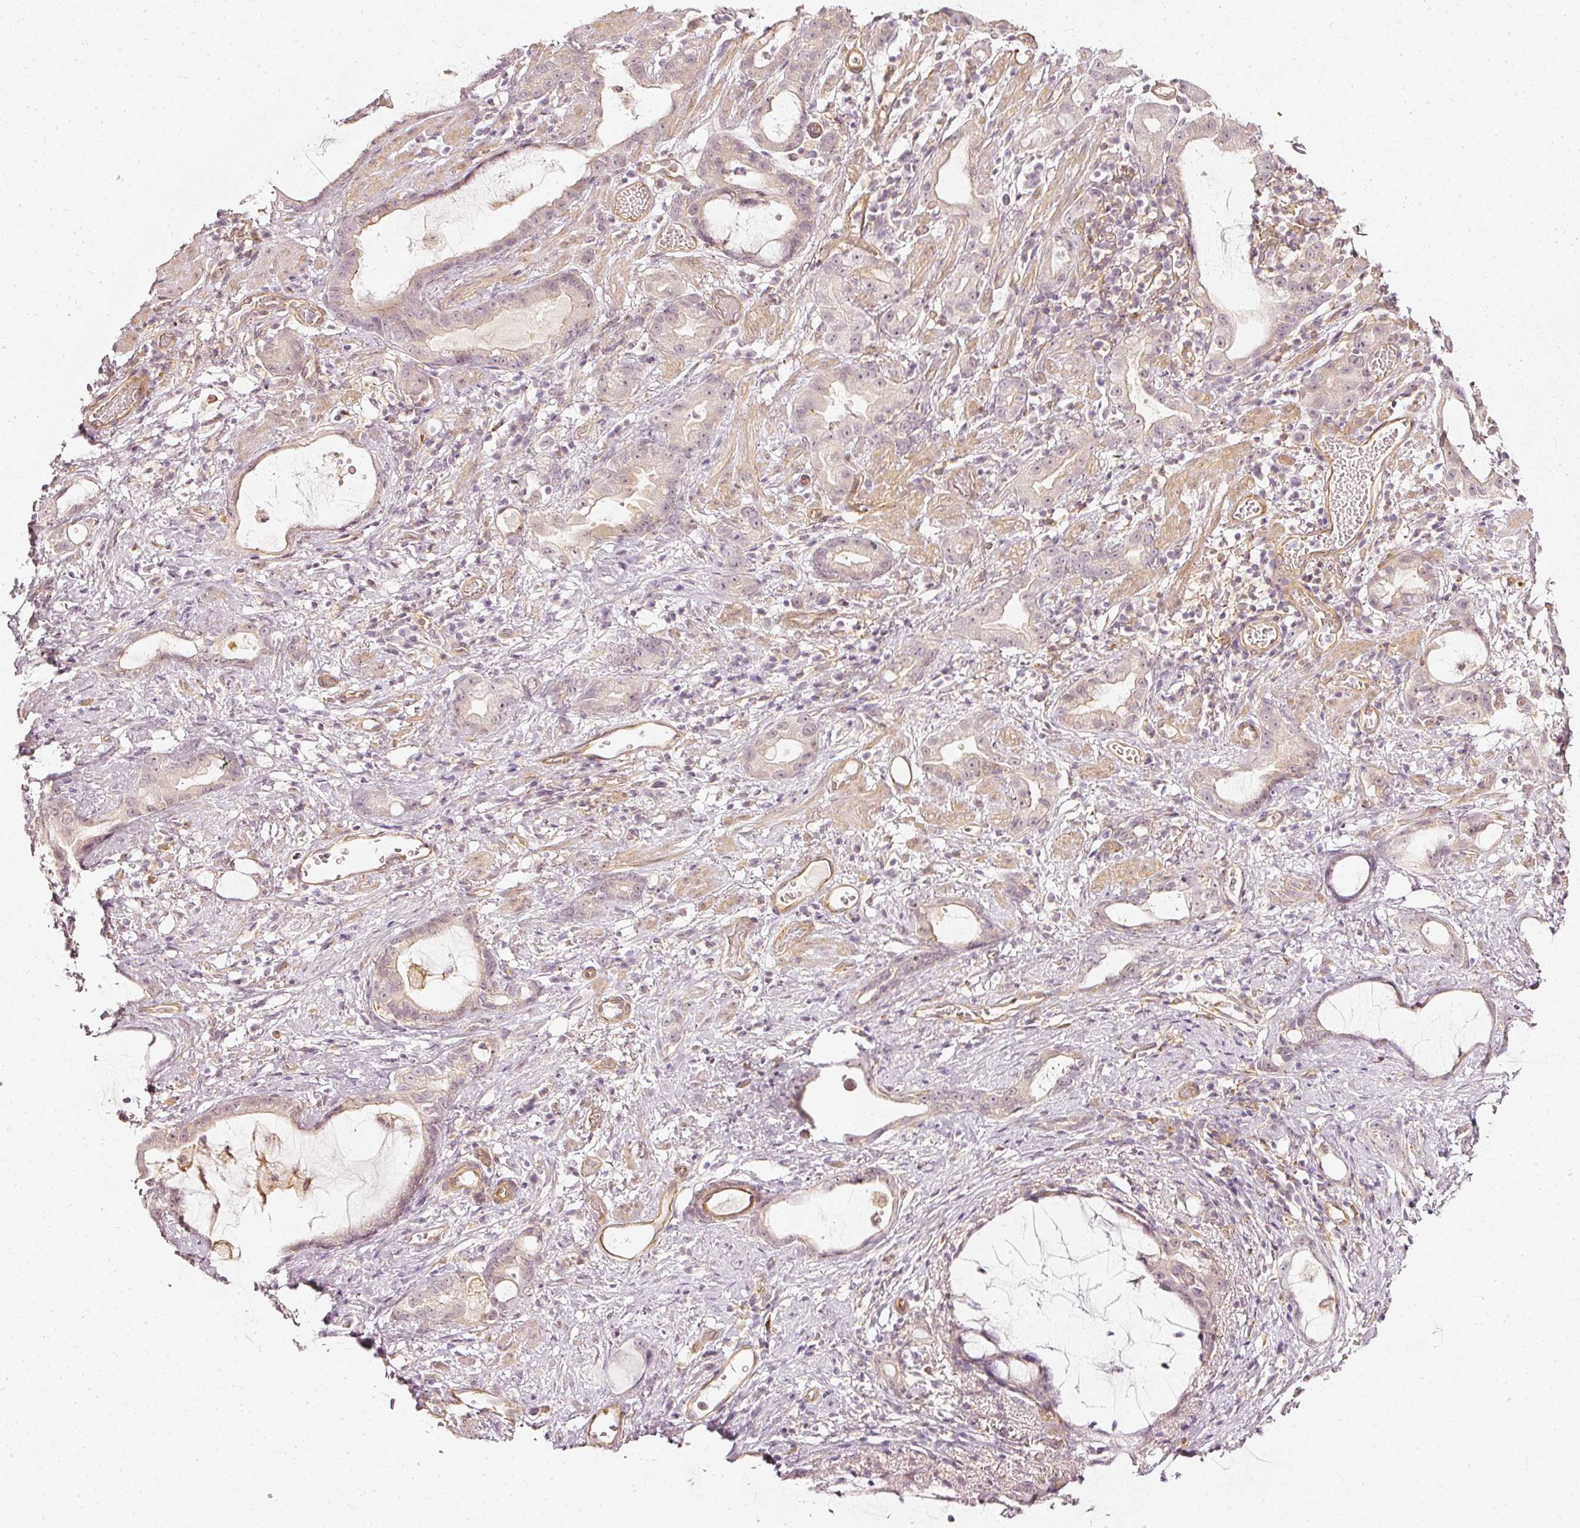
{"staining": {"intensity": "negative", "quantity": "none", "location": "none"}, "tissue": "stomach cancer", "cell_type": "Tumor cells", "image_type": "cancer", "snomed": [{"axis": "morphology", "description": "Adenocarcinoma, NOS"}, {"axis": "topography", "description": "Stomach"}], "caption": "DAB immunohistochemical staining of stomach cancer reveals no significant expression in tumor cells. The staining is performed using DAB brown chromogen with nuclei counter-stained in using hematoxylin.", "gene": "DRD2", "patient": {"sex": "male", "age": 55}}